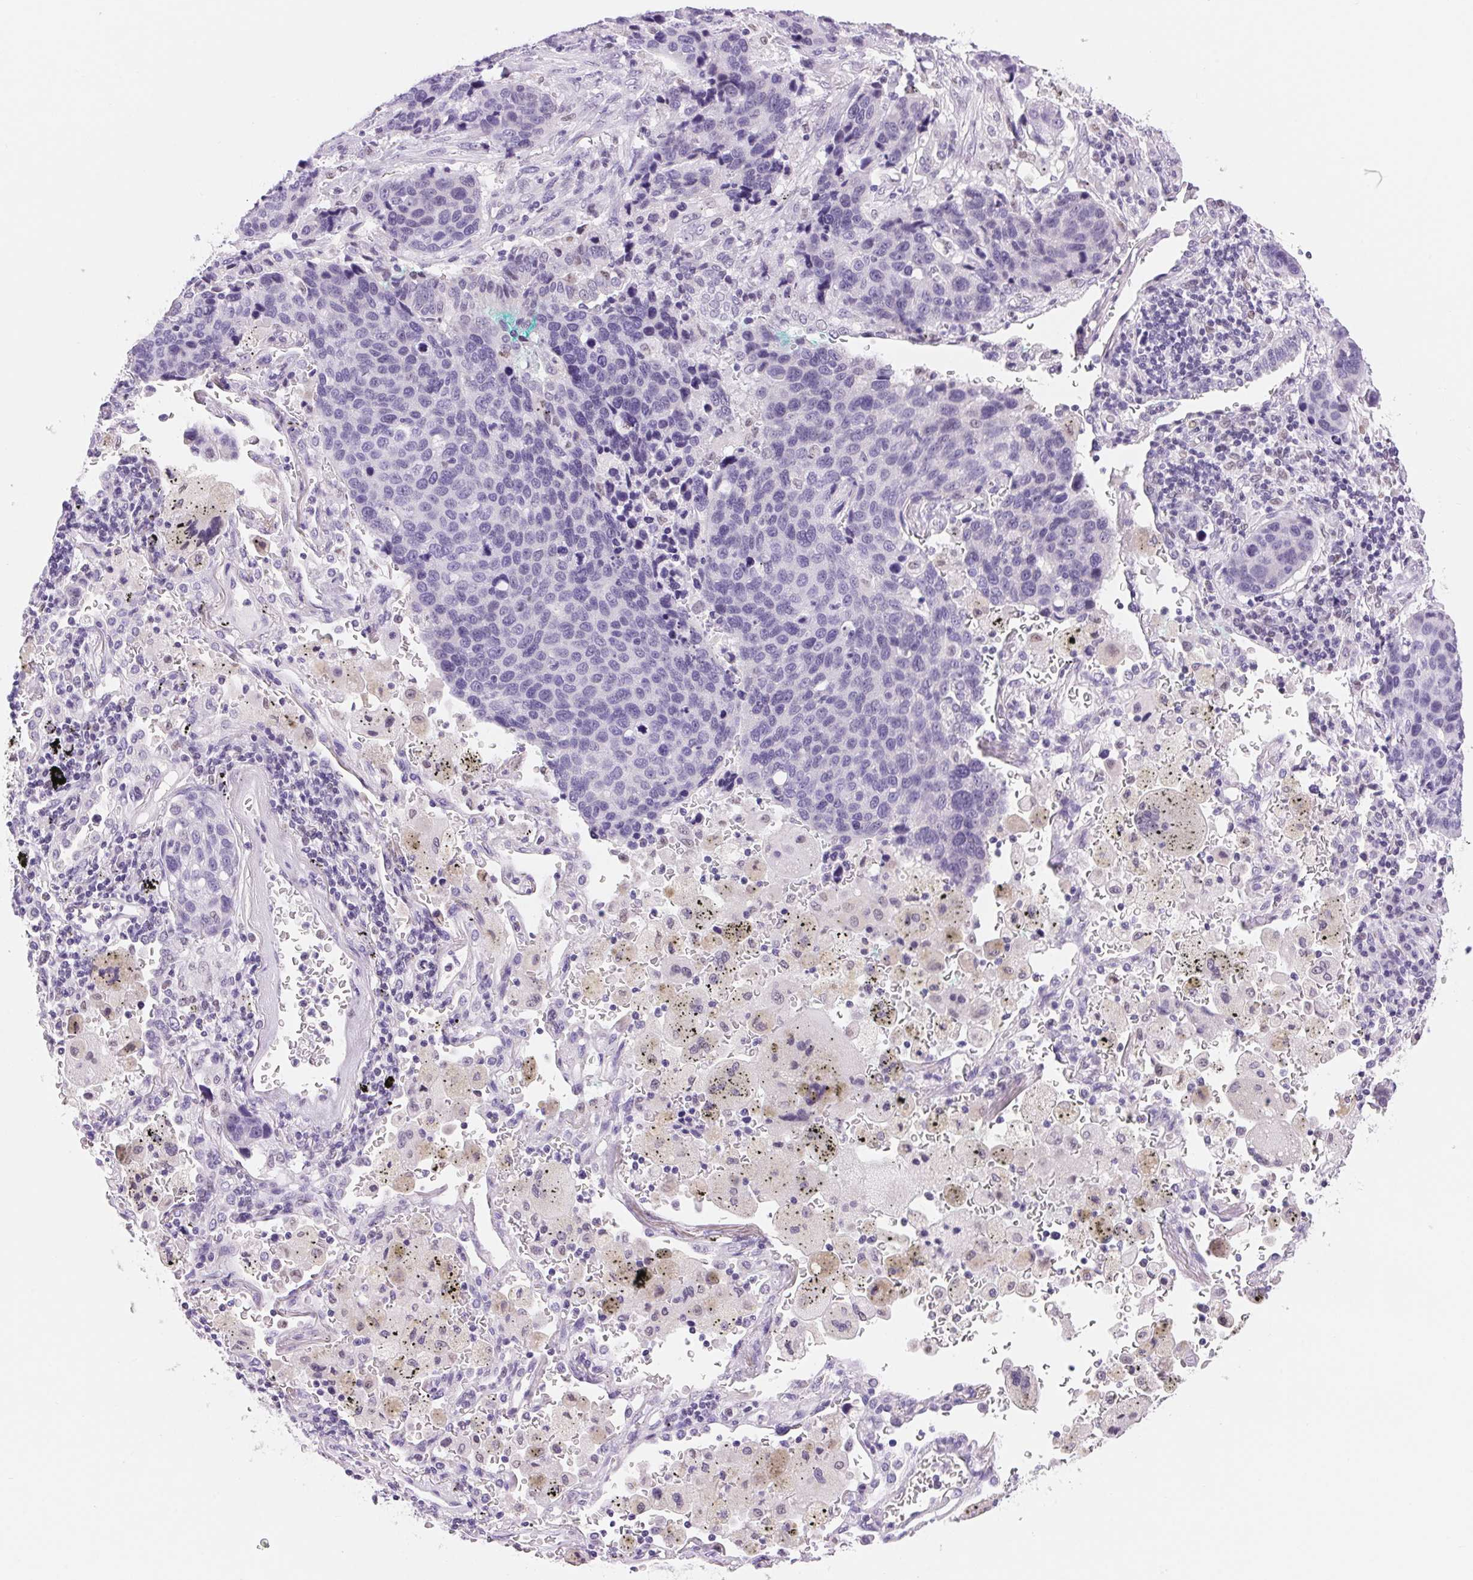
{"staining": {"intensity": "negative", "quantity": "none", "location": "none"}, "tissue": "lung cancer", "cell_type": "Tumor cells", "image_type": "cancer", "snomed": [{"axis": "morphology", "description": "Squamous cell carcinoma, NOS"}, {"axis": "topography", "description": "Lymph node"}, {"axis": "topography", "description": "Lung"}], "caption": "An IHC photomicrograph of lung squamous cell carcinoma is shown. There is no staining in tumor cells of lung squamous cell carcinoma.", "gene": "ASGR2", "patient": {"sex": "male", "age": 61}}